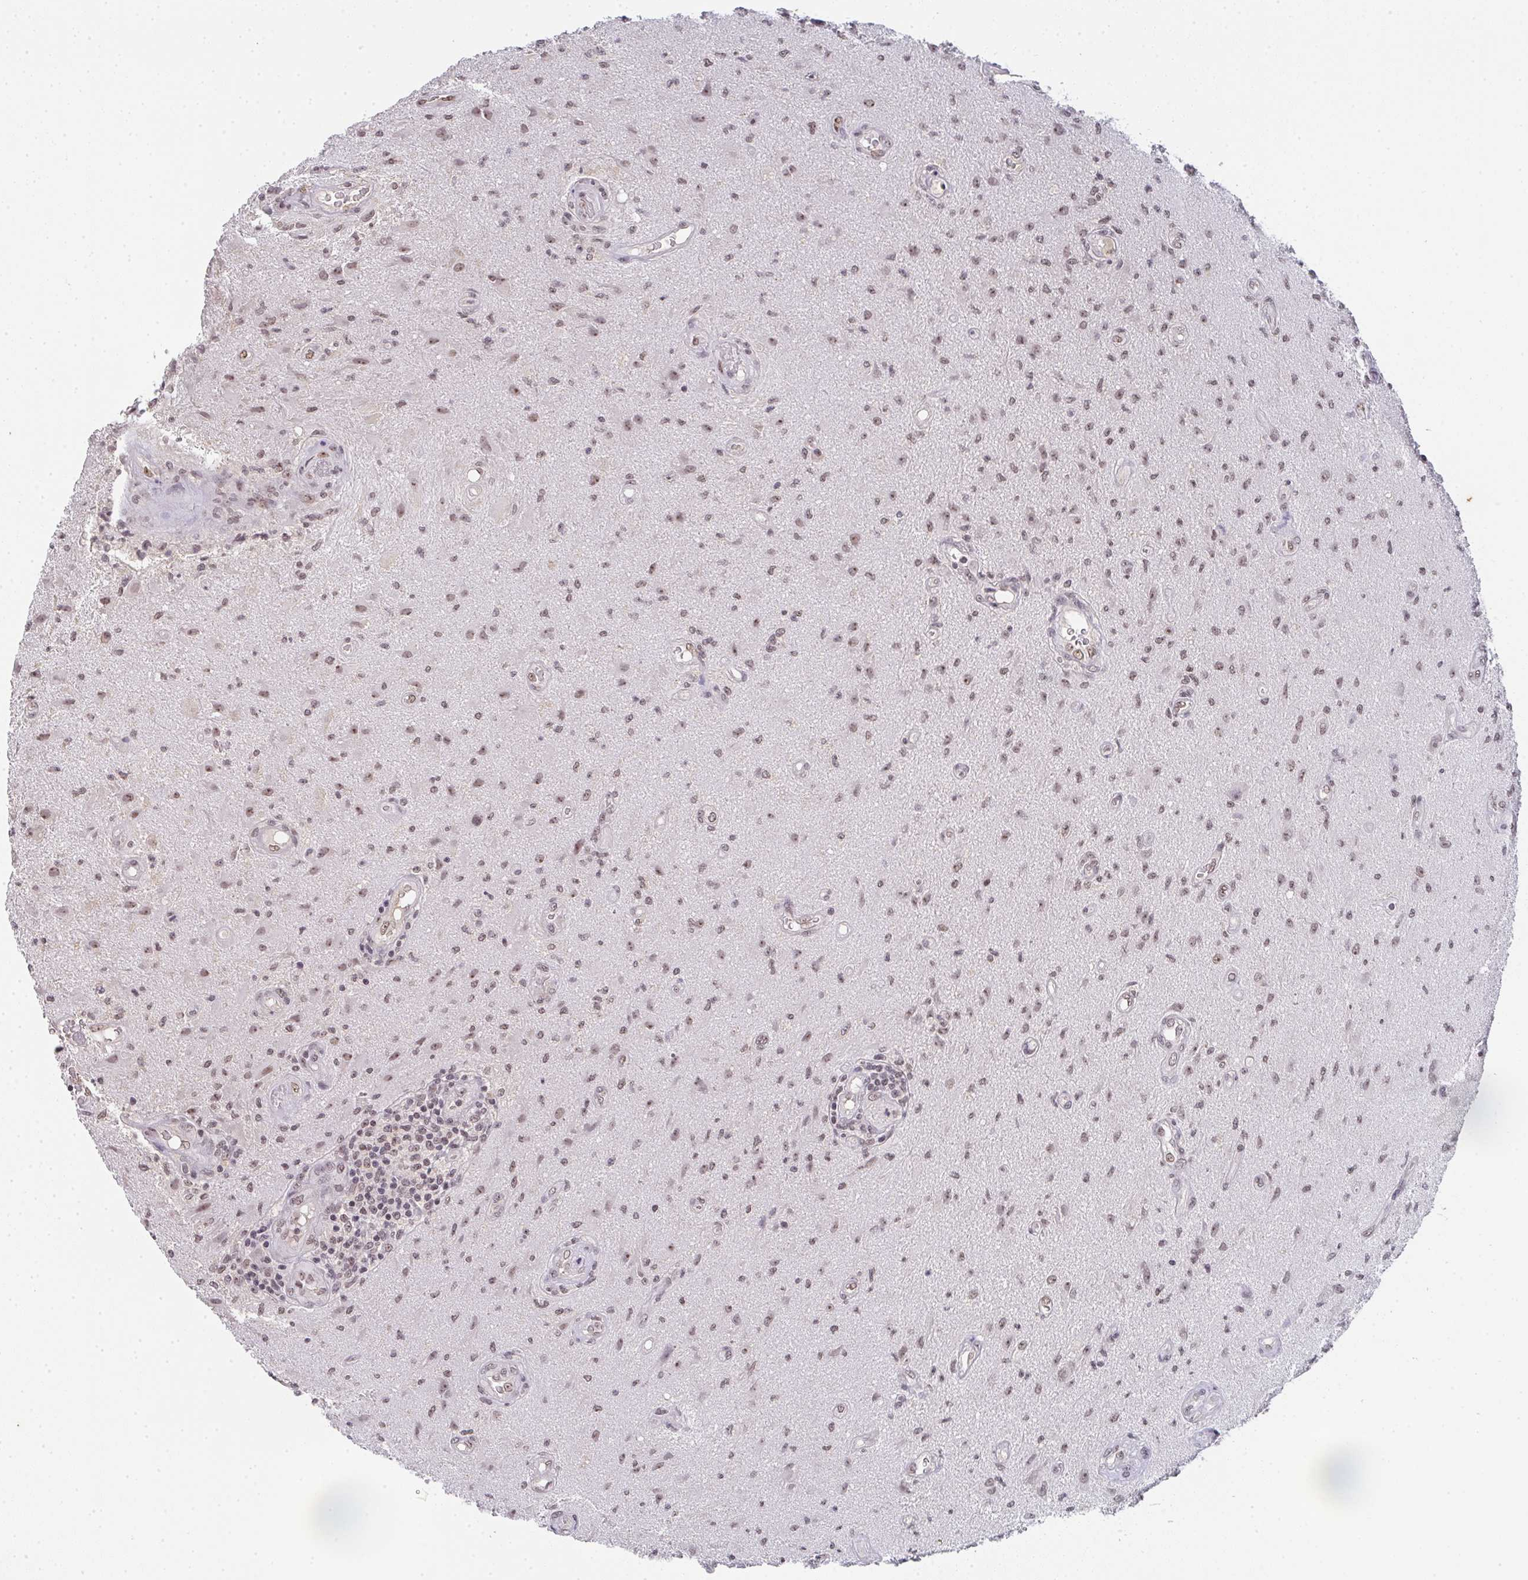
{"staining": {"intensity": "weak", "quantity": ">75%", "location": "nuclear"}, "tissue": "glioma", "cell_type": "Tumor cells", "image_type": "cancer", "snomed": [{"axis": "morphology", "description": "Glioma, malignant, High grade"}, {"axis": "topography", "description": "Brain"}], "caption": "Malignant glioma (high-grade) was stained to show a protein in brown. There is low levels of weak nuclear positivity in about >75% of tumor cells.", "gene": "DKC1", "patient": {"sex": "male", "age": 67}}